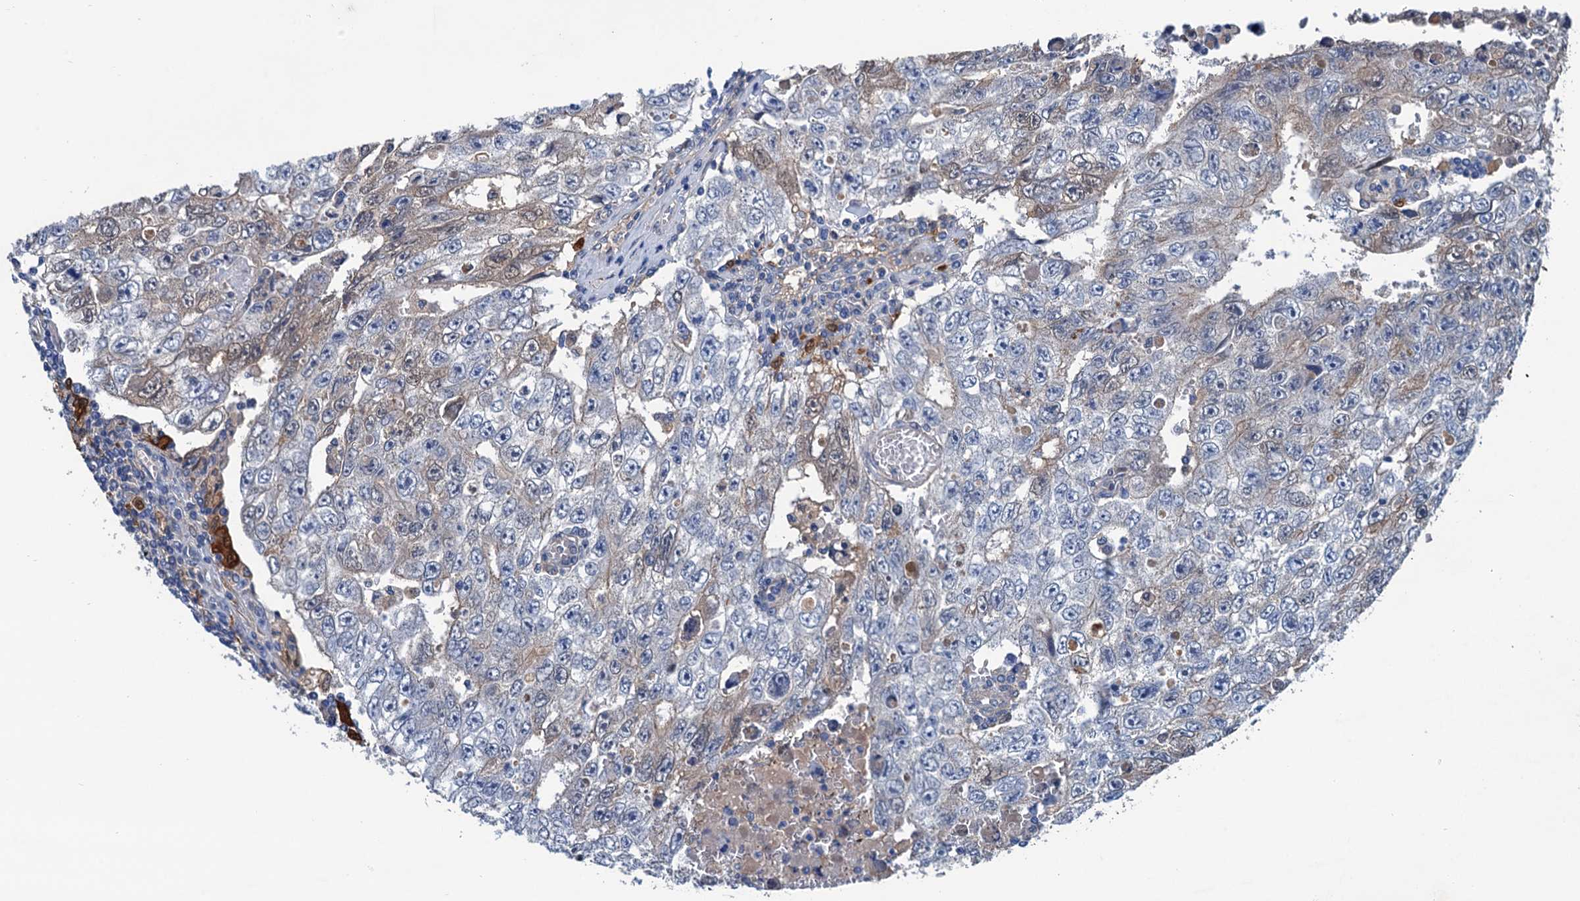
{"staining": {"intensity": "weak", "quantity": "<25%", "location": "cytoplasmic/membranous"}, "tissue": "testis cancer", "cell_type": "Tumor cells", "image_type": "cancer", "snomed": [{"axis": "morphology", "description": "Carcinoma, Embryonal, NOS"}, {"axis": "topography", "description": "Testis"}], "caption": "Embryonal carcinoma (testis) stained for a protein using IHC displays no expression tumor cells.", "gene": "CSTPP1", "patient": {"sex": "male", "age": 17}}